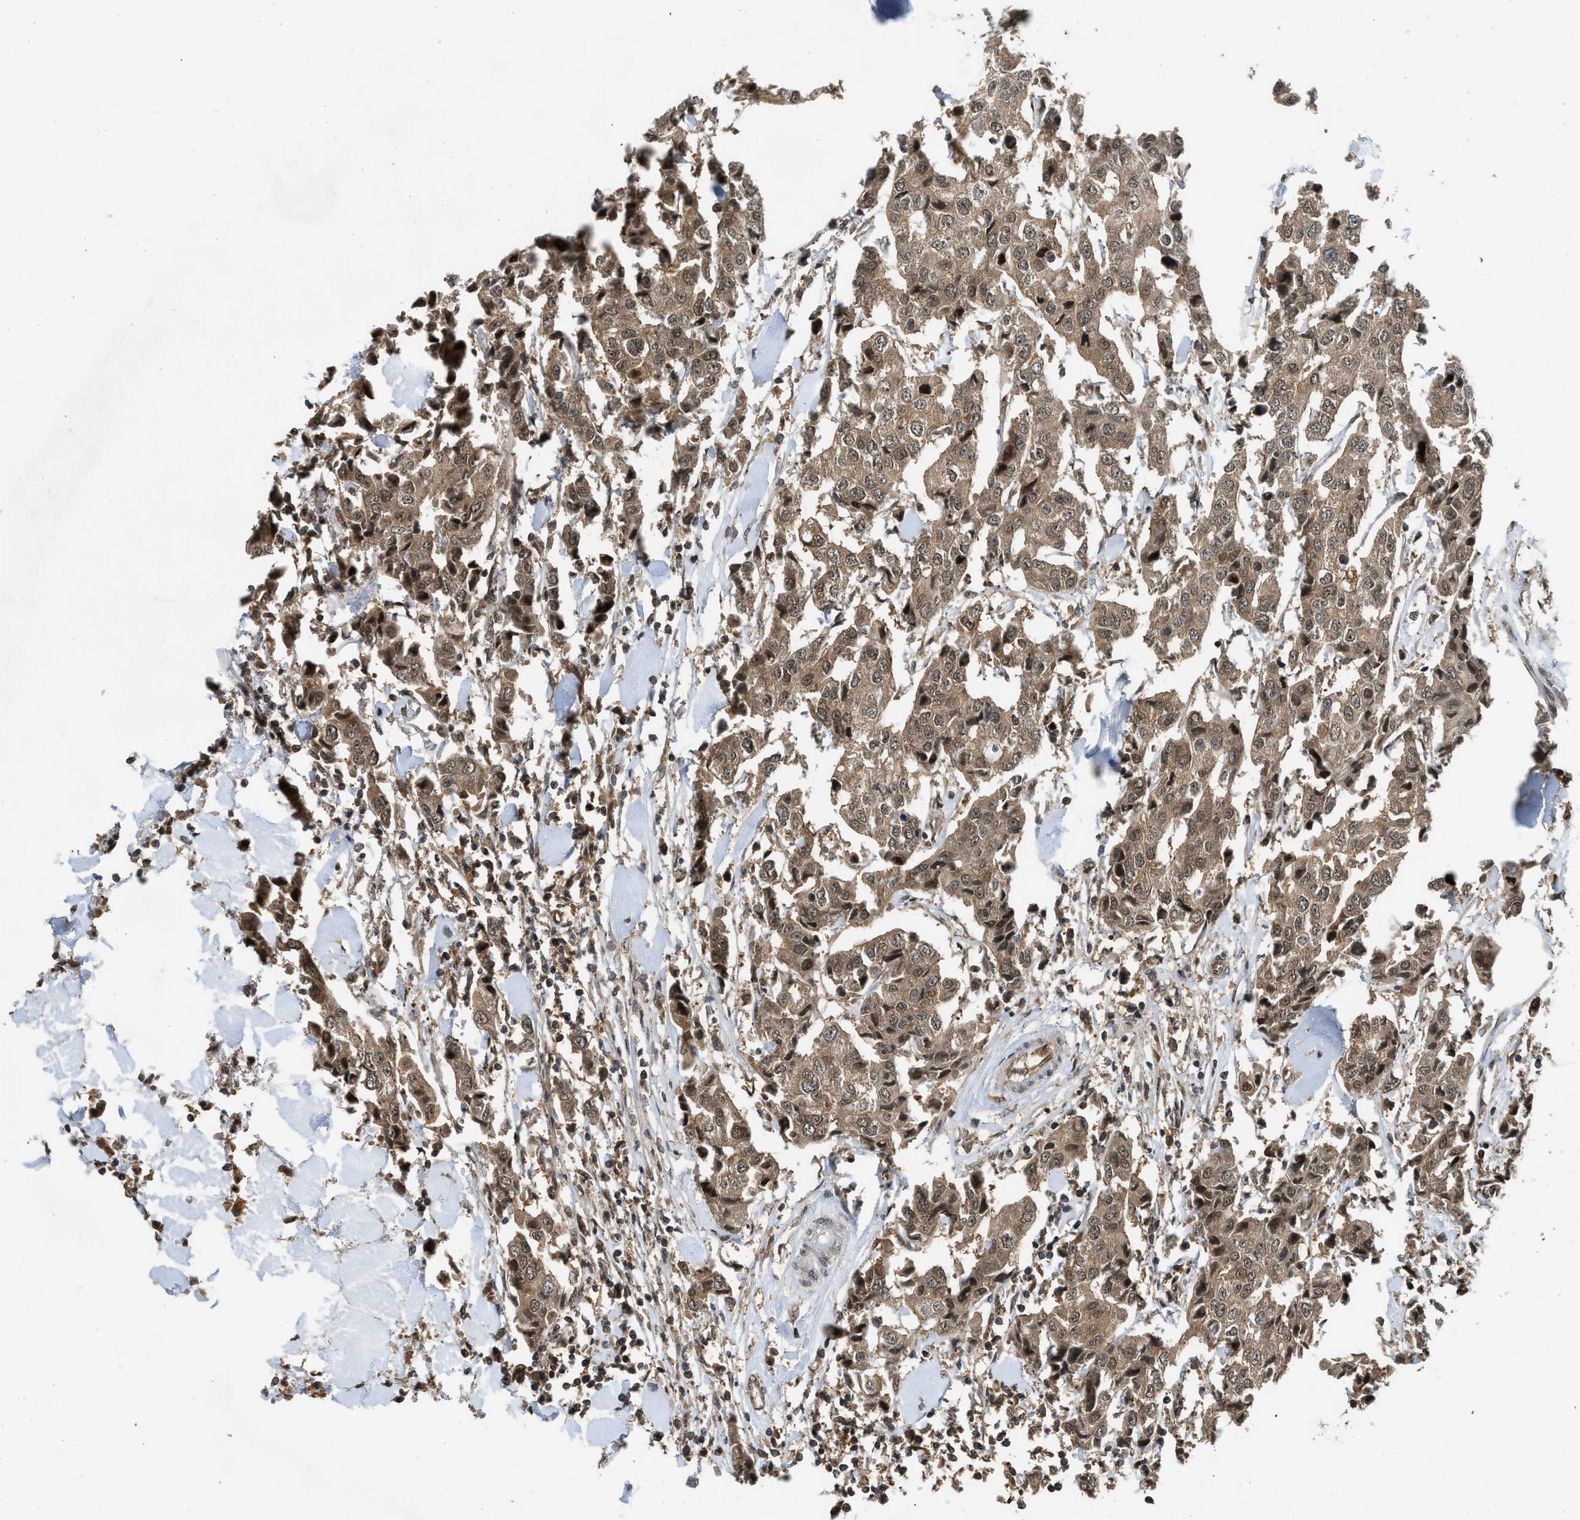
{"staining": {"intensity": "moderate", "quantity": ">75%", "location": "cytoplasmic/membranous"}, "tissue": "breast cancer", "cell_type": "Tumor cells", "image_type": "cancer", "snomed": [{"axis": "morphology", "description": "Duct carcinoma"}, {"axis": "topography", "description": "Breast"}], "caption": "High-magnification brightfield microscopy of breast cancer (intraductal carcinoma) stained with DAB (3,3'-diaminobenzidine) (brown) and counterstained with hematoxylin (blue). tumor cells exhibit moderate cytoplasmic/membranous staining is present in about>75% of cells.", "gene": "TXNL1", "patient": {"sex": "female", "age": 80}}